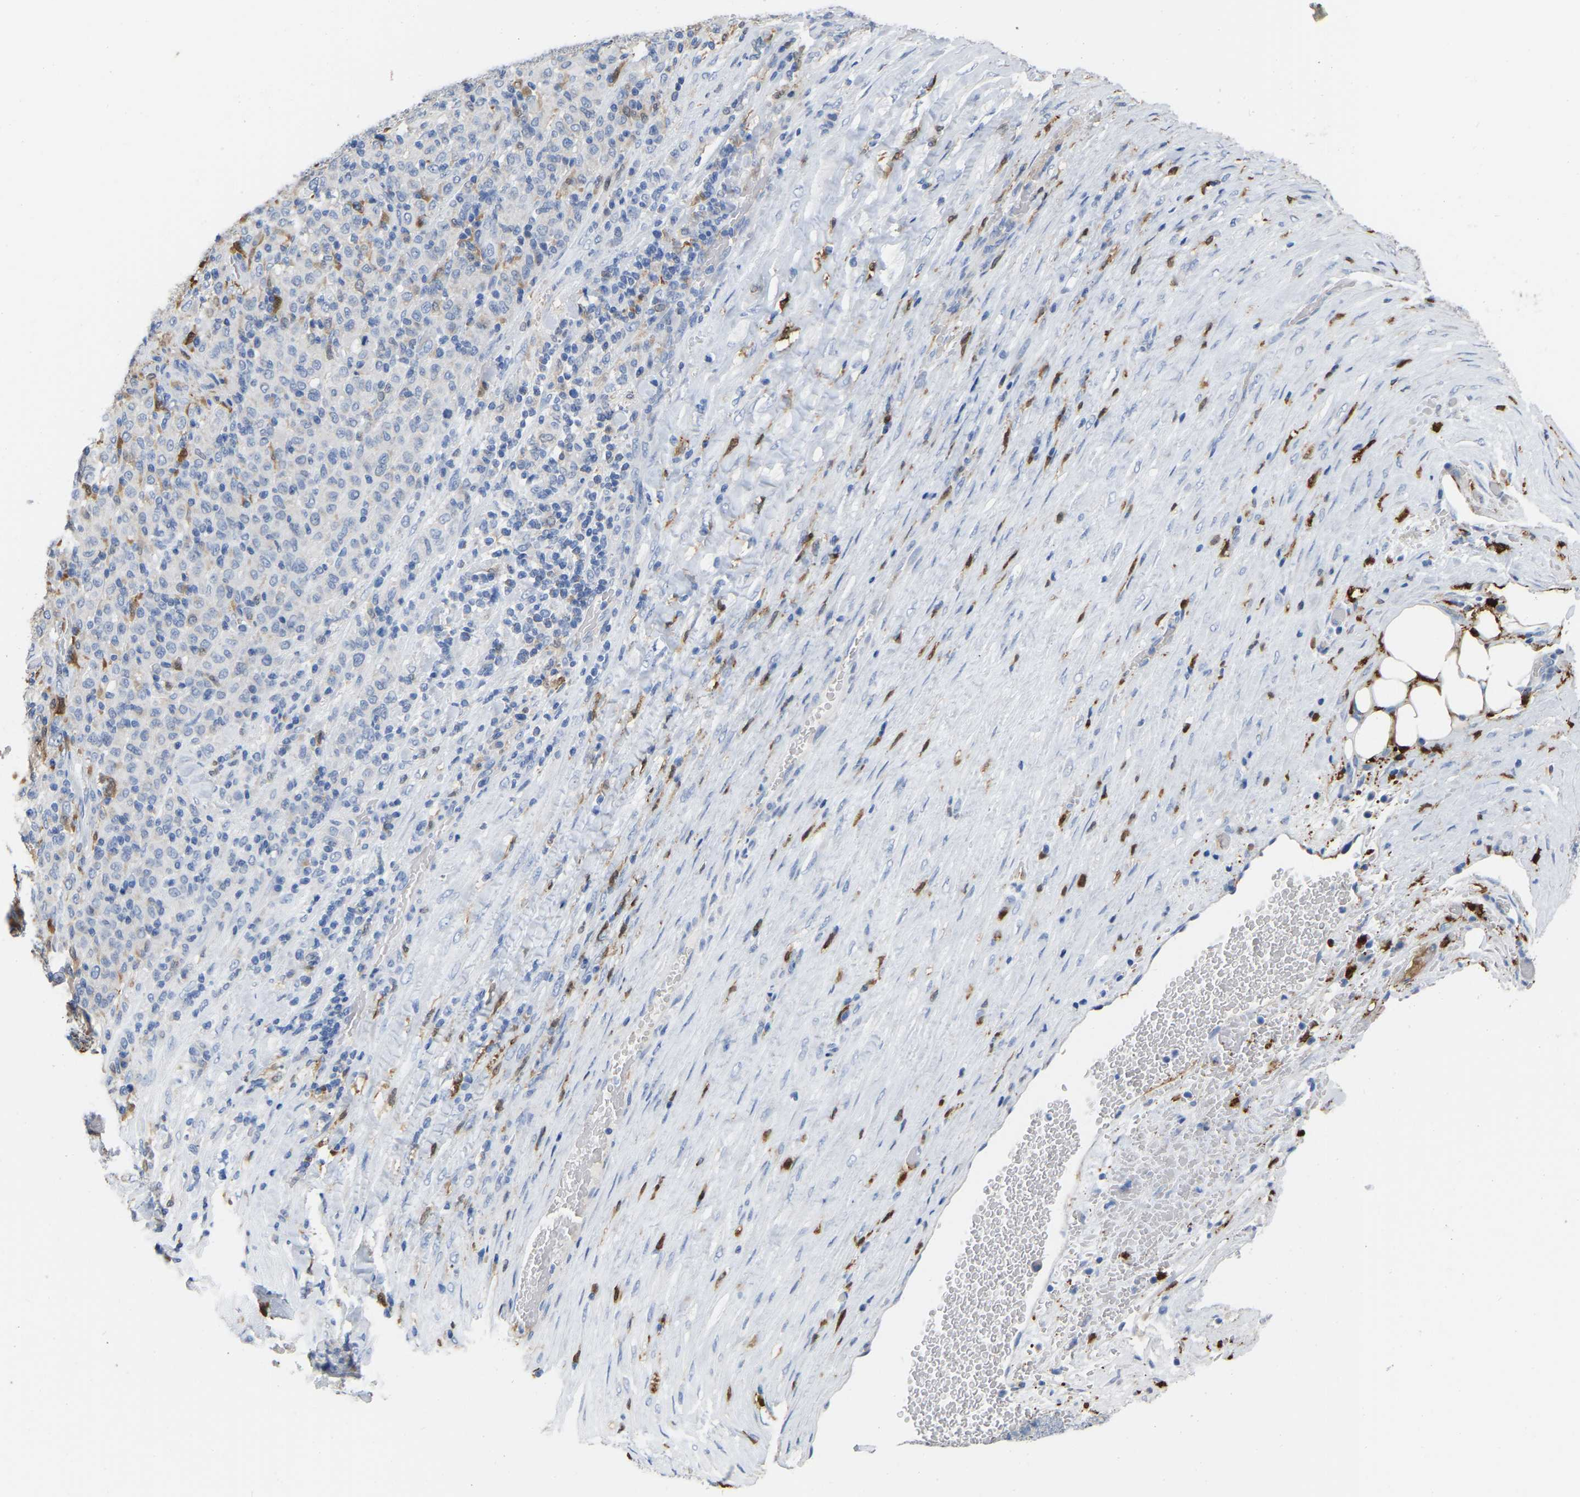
{"staining": {"intensity": "negative", "quantity": "none", "location": "none"}, "tissue": "melanoma", "cell_type": "Tumor cells", "image_type": "cancer", "snomed": [{"axis": "morphology", "description": "Malignant melanoma, Metastatic site"}, {"axis": "topography", "description": "Pancreas"}], "caption": "Malignant melanoma (metastatic site) was stained to show a protein in brown. There is no significant positivity in tumor cells.", "gene": "ULBP2", "patient": {"sex": "female", "age": 30}}